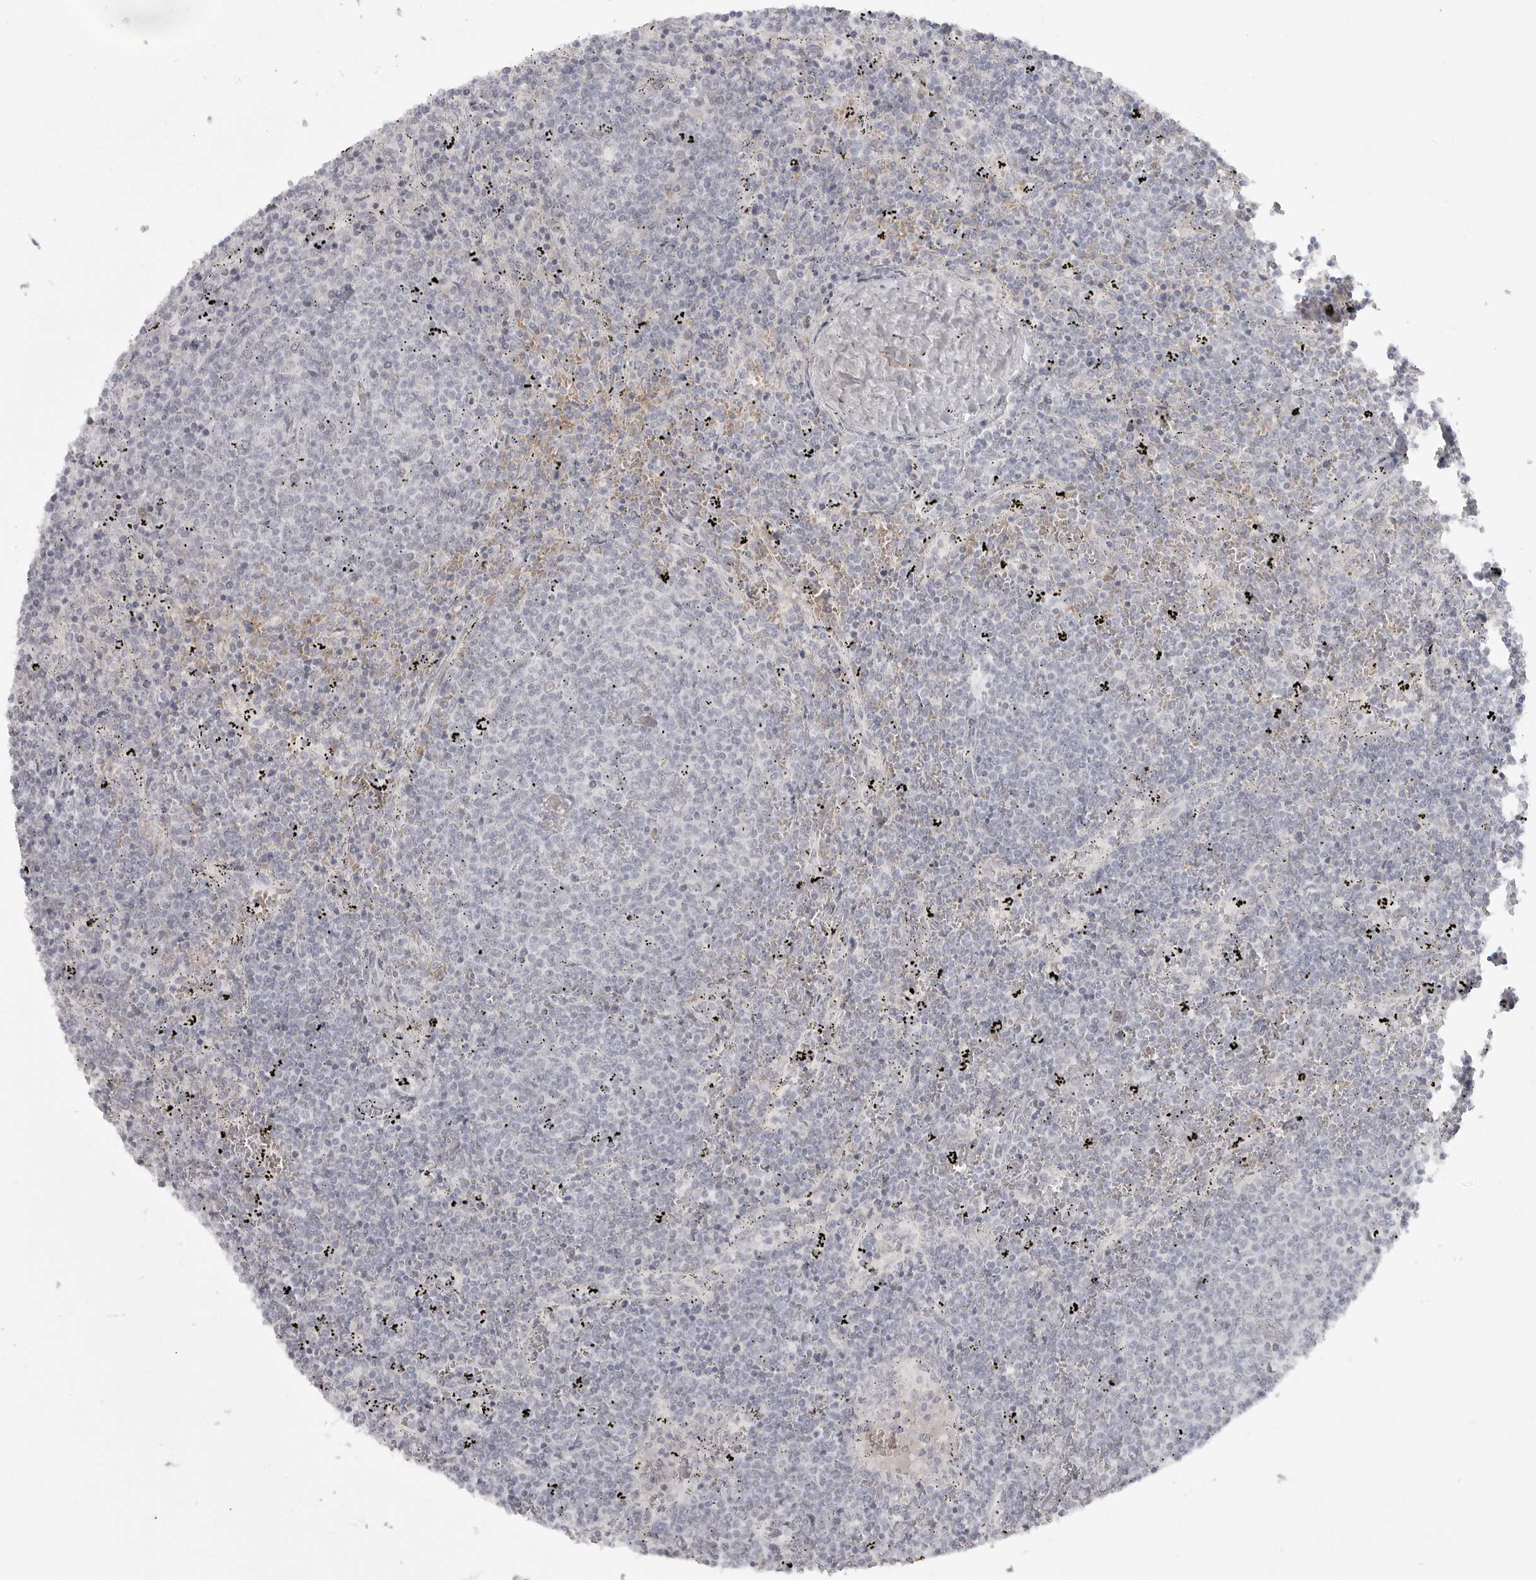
{"staining": {"intensity": "negative", "quantity": "none", "location": "none"}, "tissue": "lymphoma", "cell_type": "Tumor cells", "image_type": "cancer", "snomed": [{"axis": "morphology", "description": "Malignant lymphoma, non-Hodgkin's type, Low grade"}, {"axis": "topography", "description": "Spleen"}], "caption": "DAB (3,3'-diaminobenzidine) immunohistochemical staining of human low-grade malignant lymphoma, non-Hodgkin's type reveals no significant expression in tumor cells.", "gene": "TCTN3", "patient": {"sex": "female", "age": 50}}